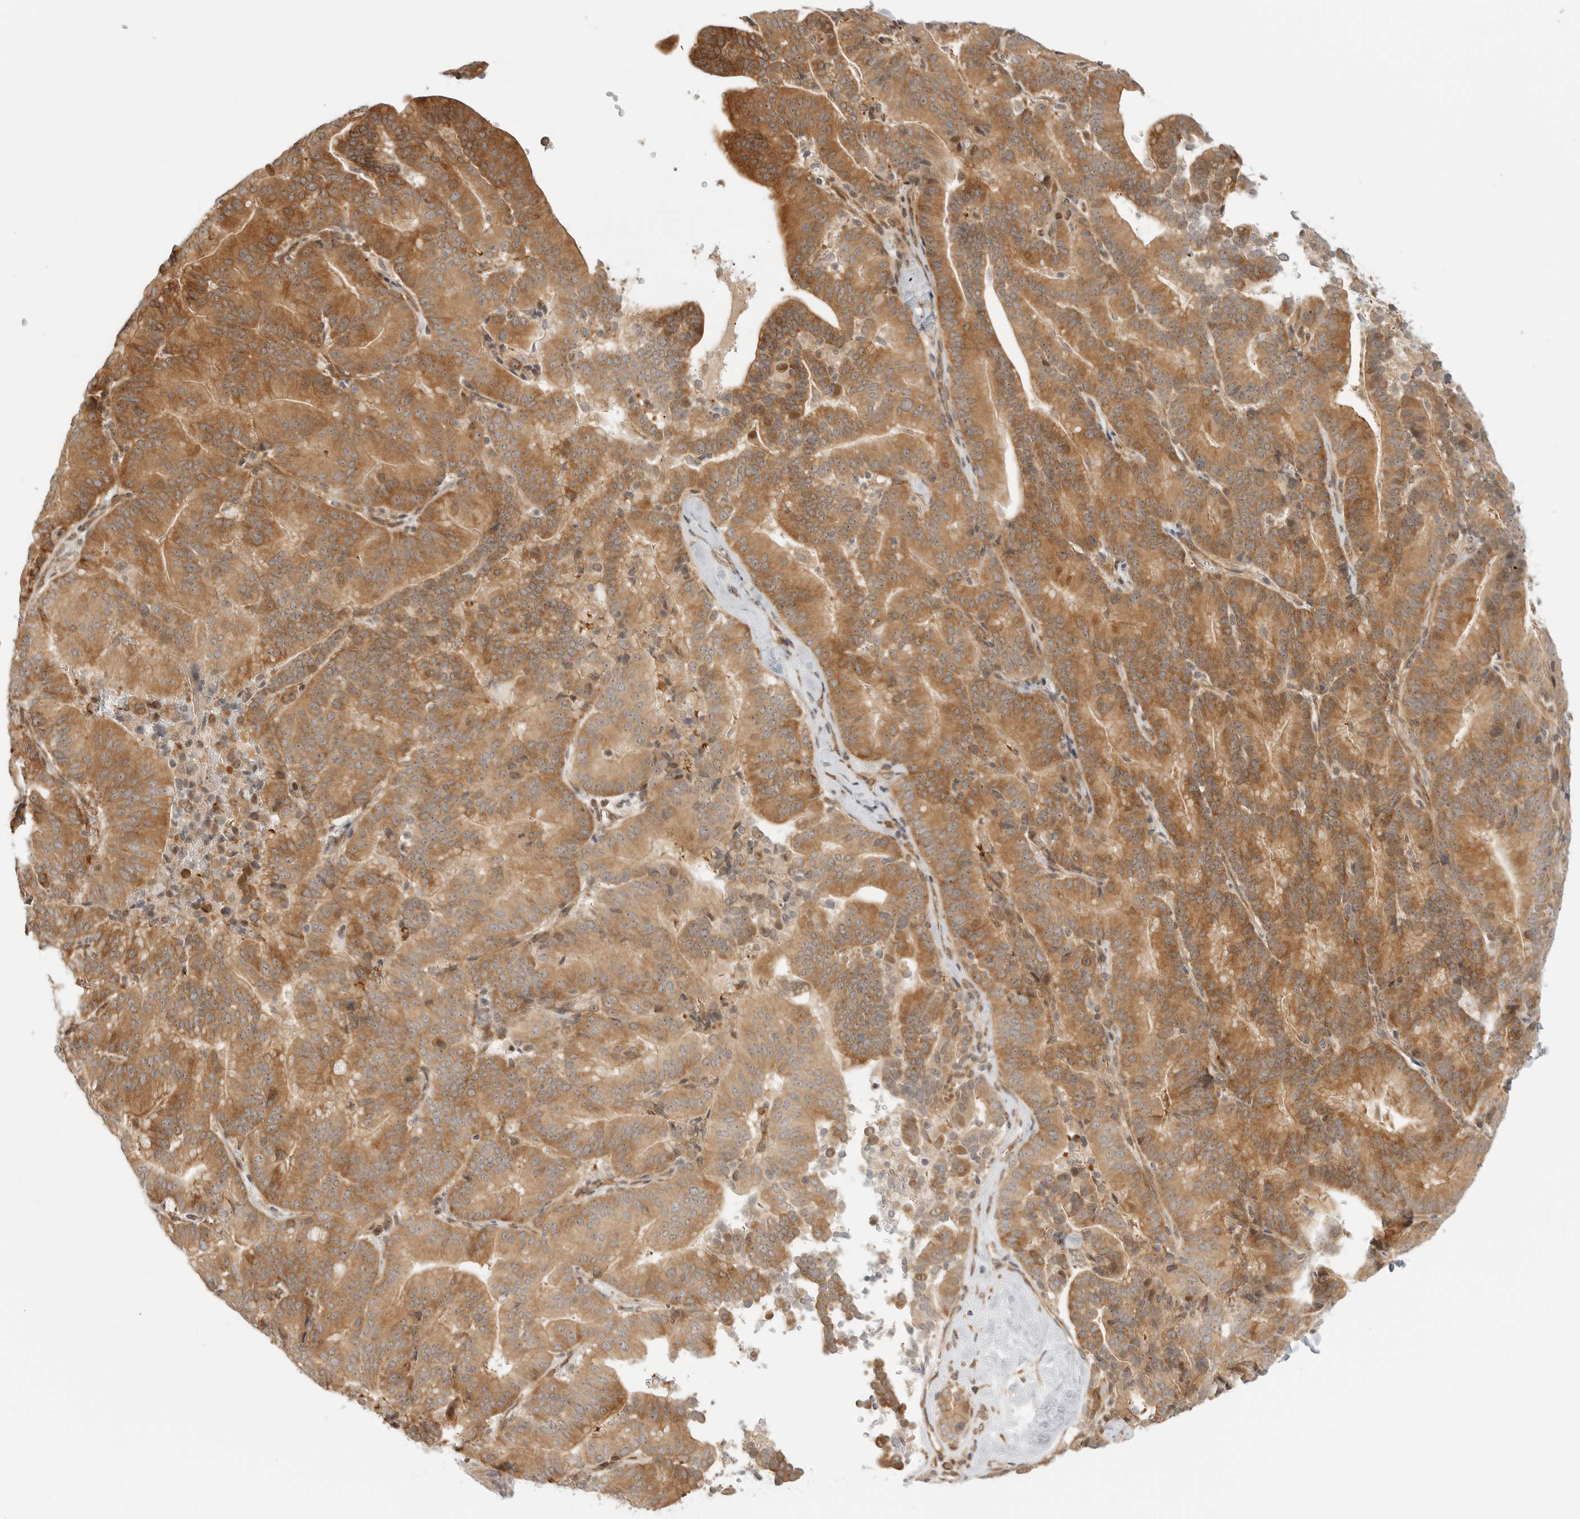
{"staining": {"intensity": "moderate", "quantity": ">75%", "location": "cytoplasmic/membranous"}, "tissue": "liver cancer", "cell_type": "Tumor cells", "image_type": "cancer", "snomed": [{"axis": "morphology", "description": "Cholangiocarcinoma"}, {"axis": "topography", "description": "Liver"}], "caption": "Human liver cancer stained with a protein marker demonstrates moderate staining in tumor cells.", "gene": "DSCC1", "patient": {"sex": "female", "age": 75}}